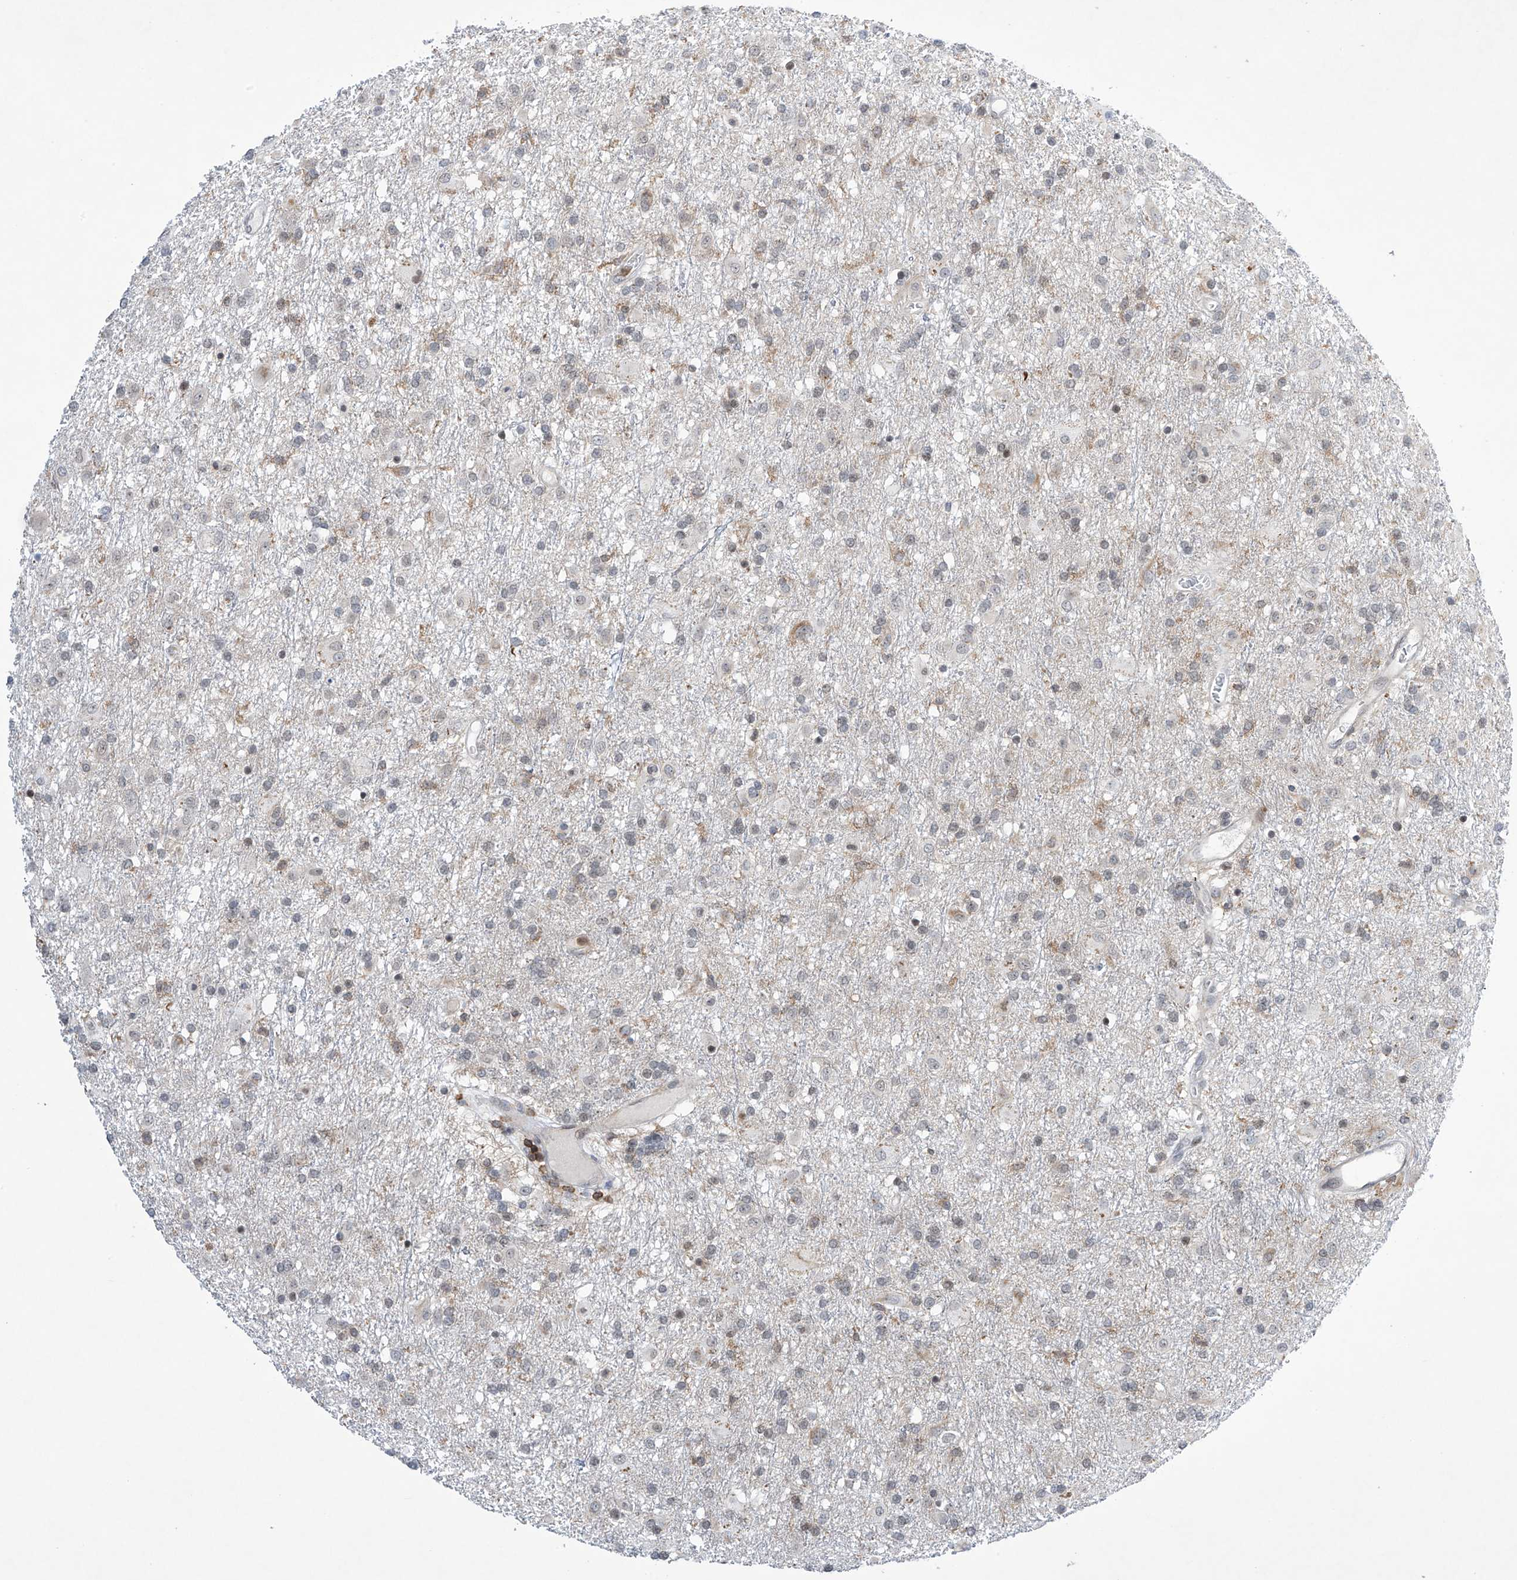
{"staining": {"intensity": "weak", "quantity": "25%-75%", "location": "nuclear"}, "tissue": "glioma", "cell_type": "Tumor cells", "image_type": "cancer", "snomed": [{"axis": "morphology", "description": "Glioma, malignant, Low grade"}, {"axis": "topography", "description": "Brain"}], "caption": "The immunohistochemical stain shows weak nuclear staining in tumor cells of malignant low-grade glioma tissue. (DAB (3,3'-diaminobenzidine) = brown stain, brightfield microscopy at high magnification).", "gene": "MSL3", "patient": {"sex": "male", "age": 65}}